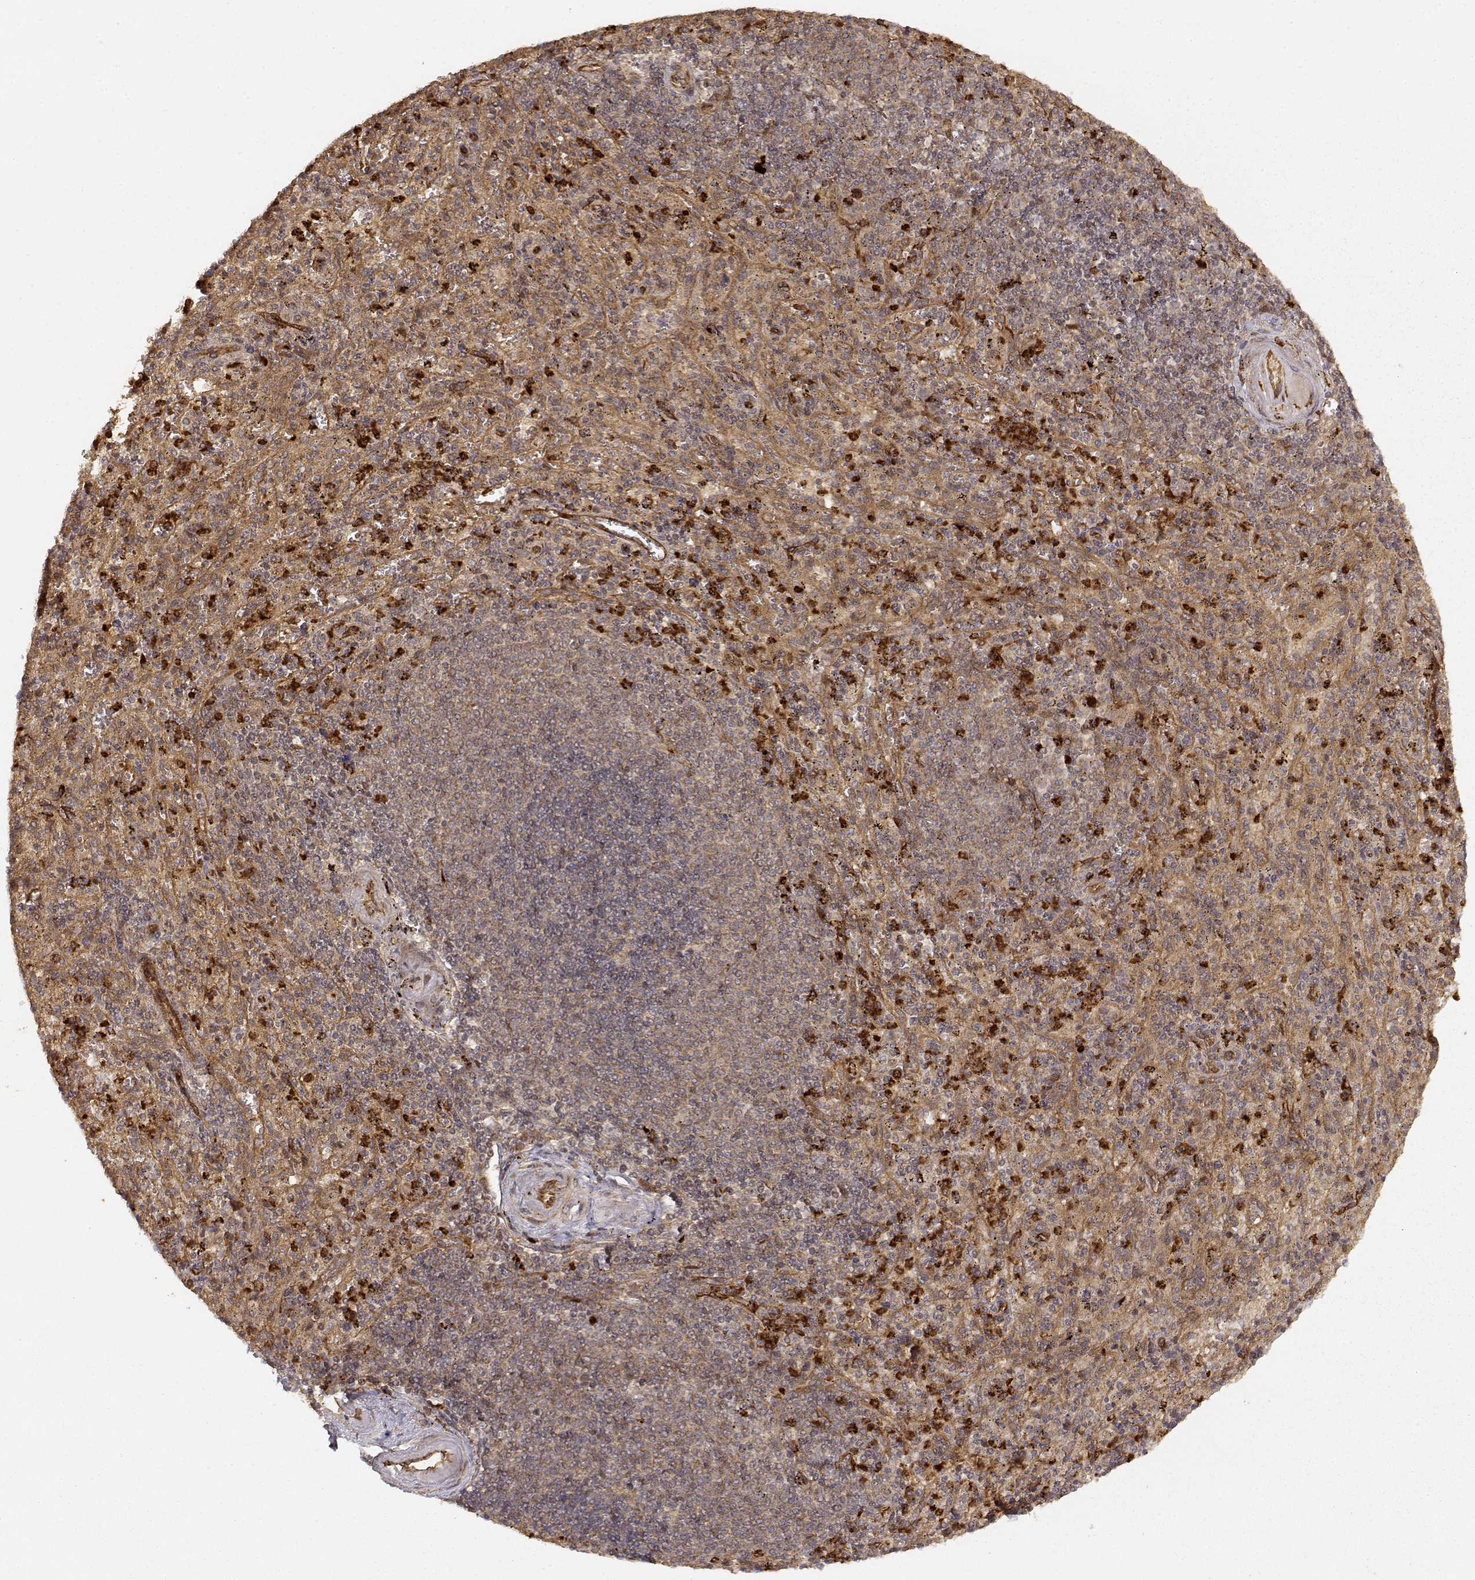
{"staining": {"intensity": "strong", "quantity": "<25%", "location": "cytoplasmic/membranous"}, "tissue": "spleen", "cell_type": "Cells in red pulp", "image_type": "normal", "snomed": [{"axis": "morphology", "description": "Normal tissue, NOS"}, {"axis": "topography", "description": "Spleen"}], "caption": "Immunohistochemistry histopathology image of unremarkable spleen stained for a protein (brown), which exhibits medium levels of strong cytoplasmic/membranous staining in approximately <25% of cells in red pulp.", "gene": "CDK5RAP2", "patient": {"sex": "male", "age": 57}}